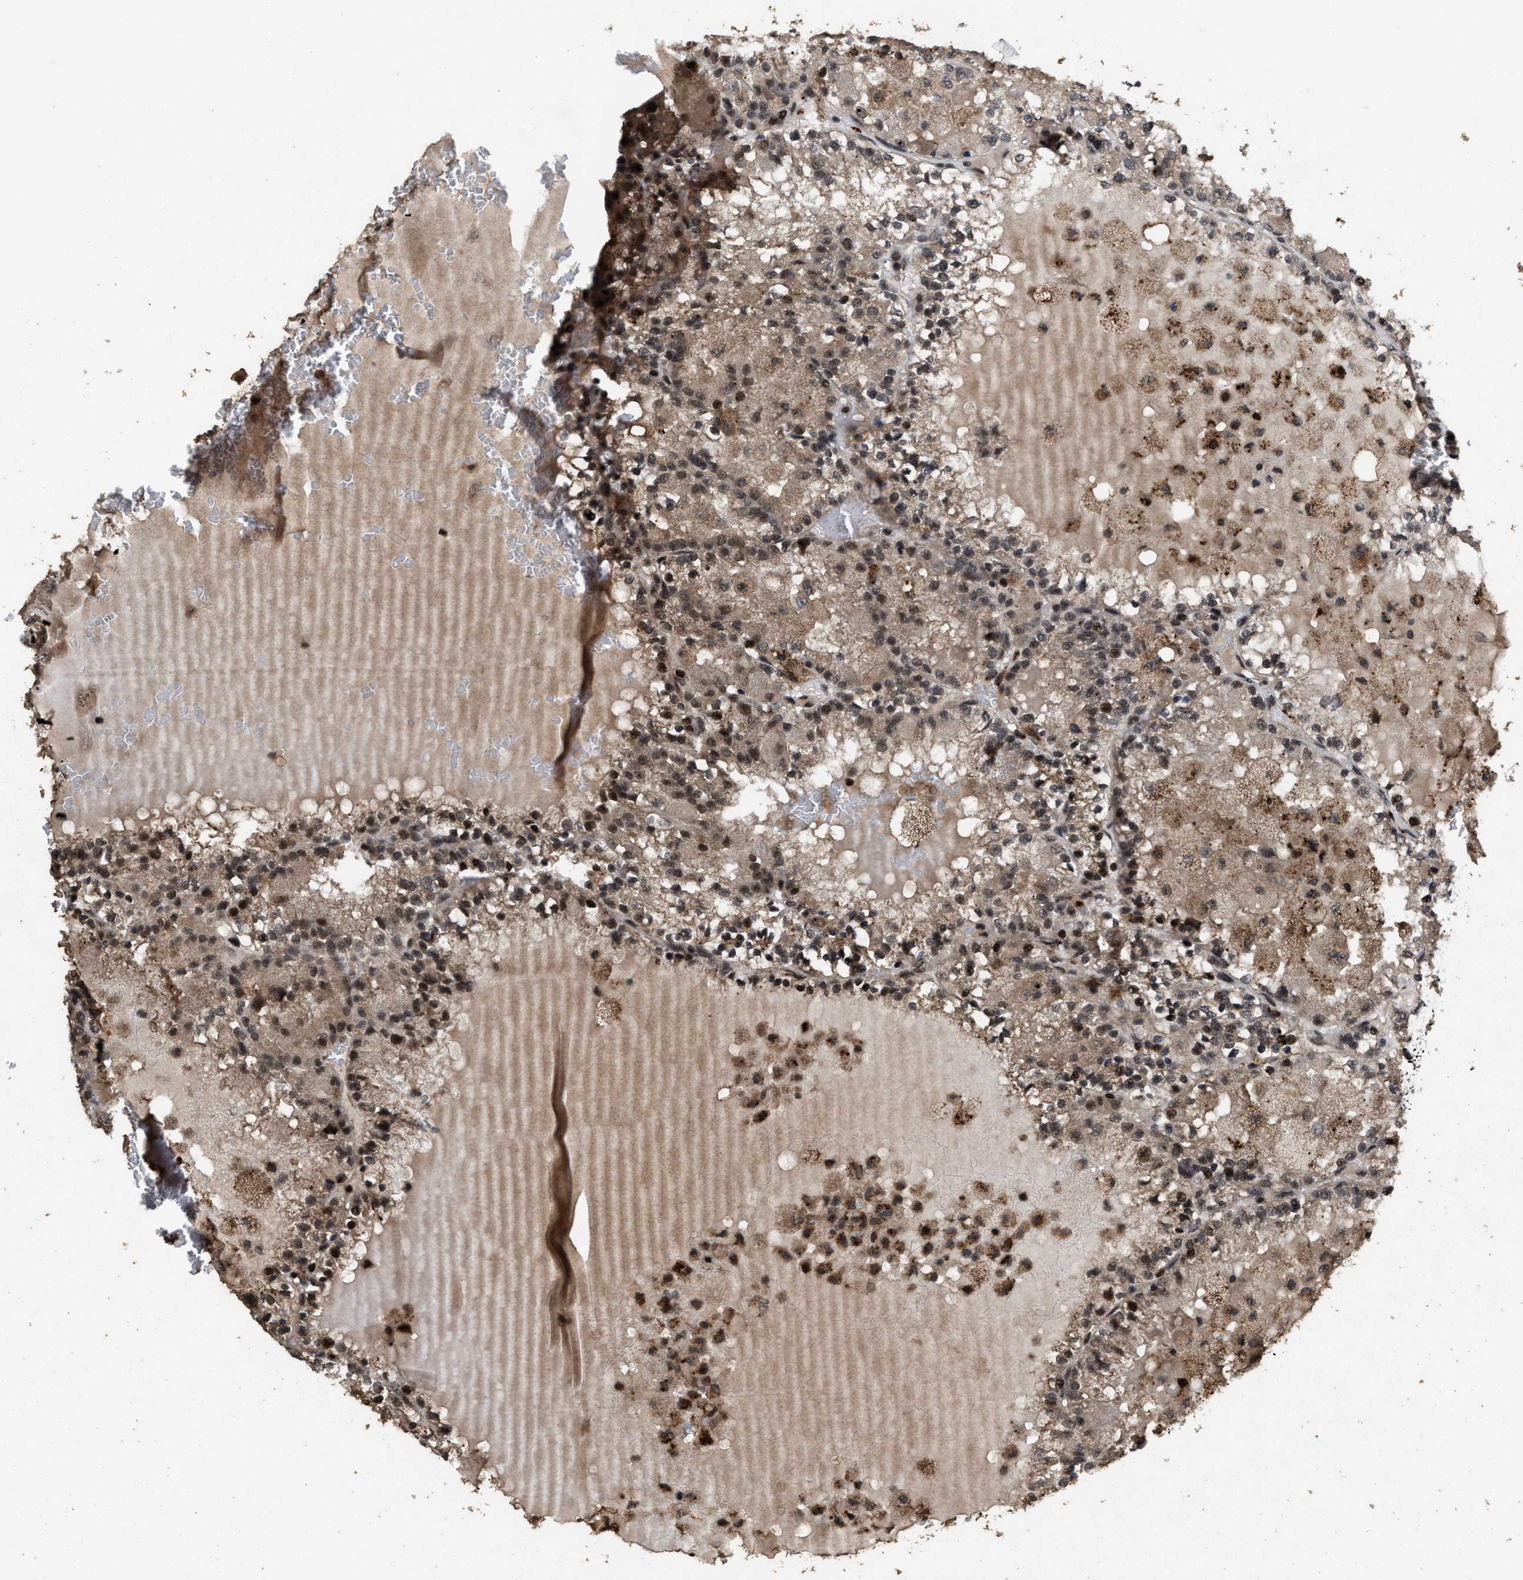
{"staining": {"intensity": "moderate", "quantity": "25%-75%", "location": "cytoplasmic/membranous,nuclear"}, "tissue": "renal cancer", "cell_type": "Tumor cells", "image_type": "cancer", "snomed": [{"axis": "morphology", "description": "Adenocarcinoma, NOS"}, {"axis": "topography", "description": "Kidney"}], "caption": "Moderate cytoplasmic/membranous and nuclear expression is identified in about 25%-75% of tumor cells in renal cancer (adenocarcinoma).", "gene": "HAUS6", "patient": {"sex": "female", "age": 56}}